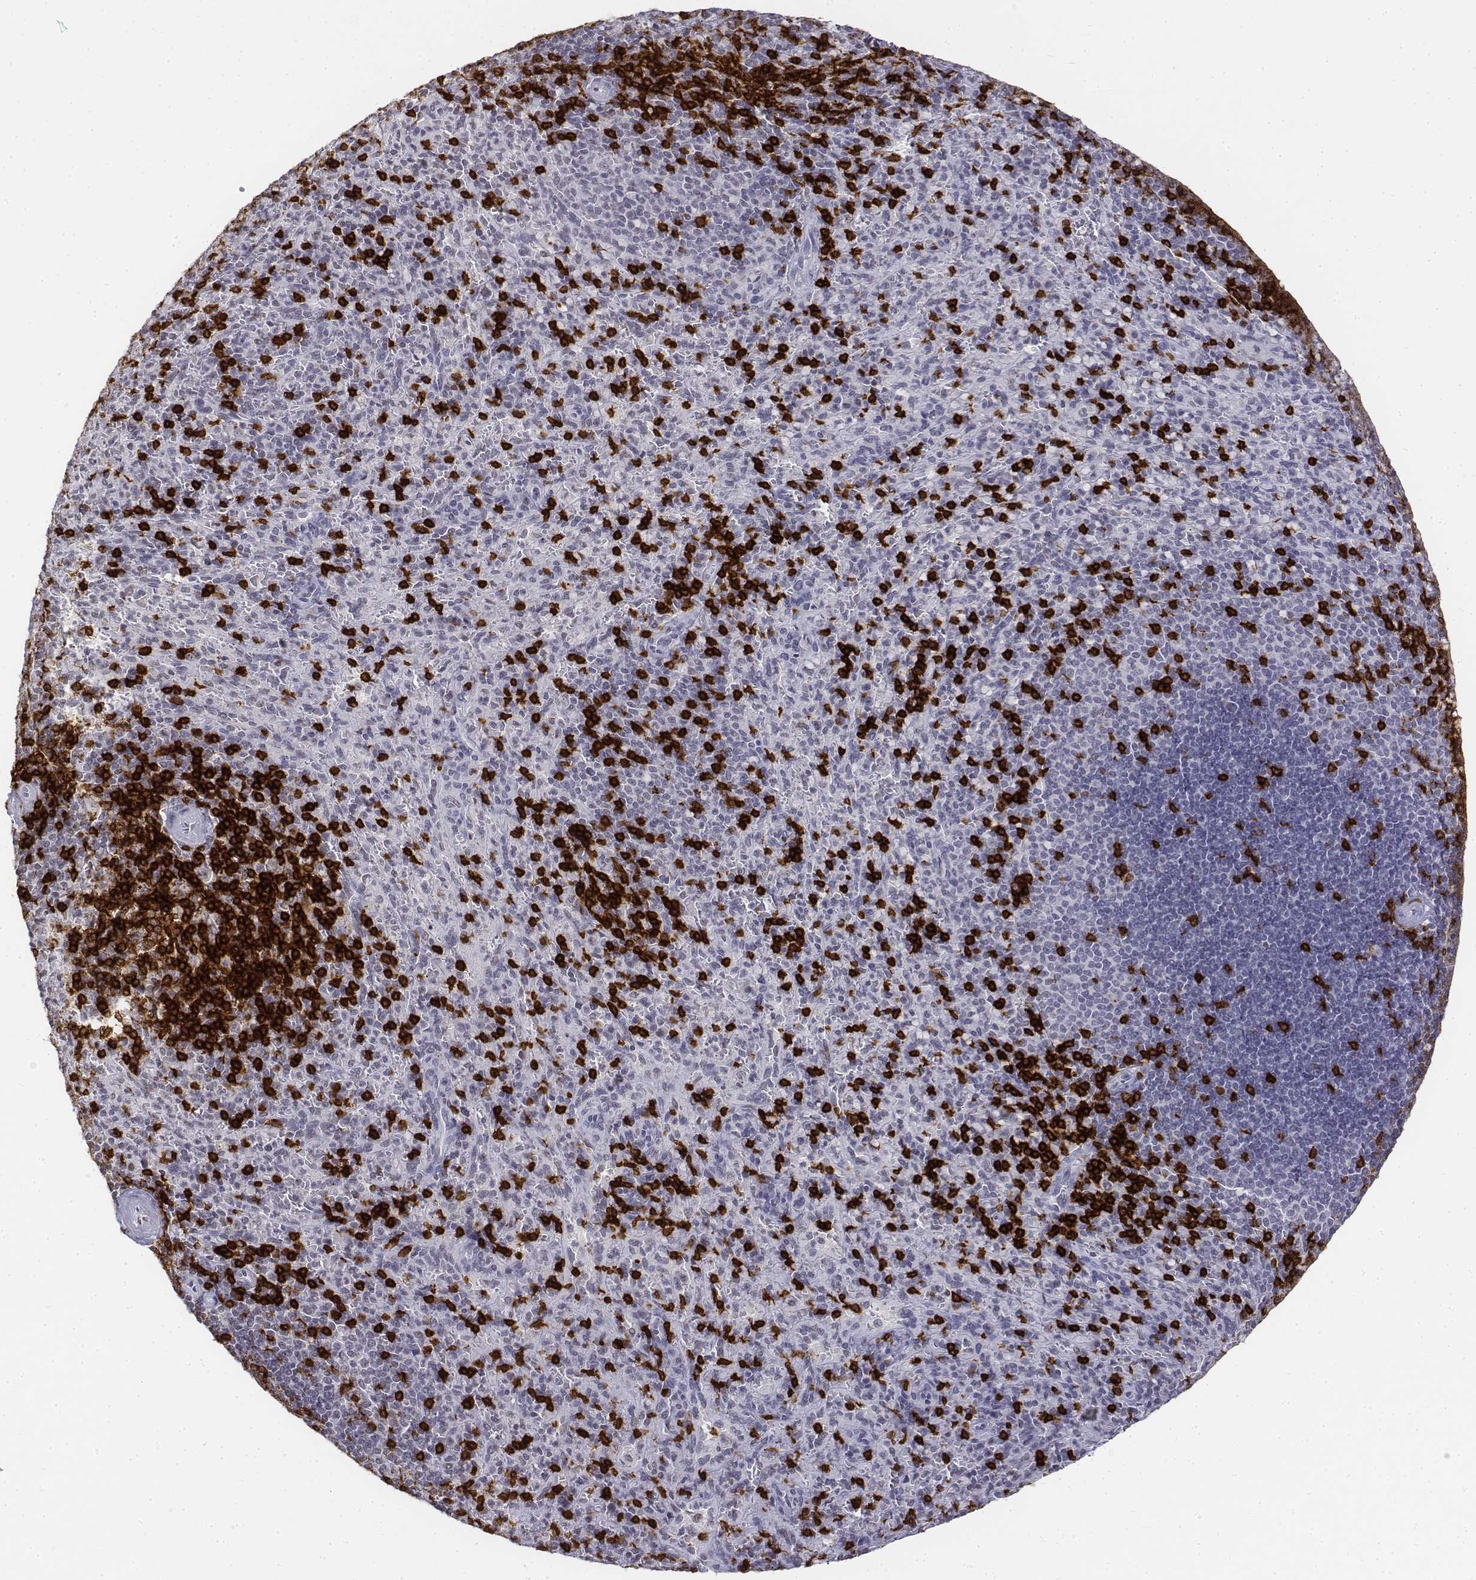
{"staining": {"intensity": "strong", "quantity": "<25%", "location": "cytoplasmic/membranous"}, "tissue": "spleen", "cell_type": "Cells in red pulp", "image_type": "normal", "snomed": [{"axis": "morphology", "description": "Normal tissue, NOS"}, {"axis": "topography", "description": "Spleen"}], "caption": "Immunohistochemistry image of unremarkable spleen: human spleen stained using immunohistochemistry (IHC) exhibits medium levels of strong protein expression localized specifically in the cytoplasmic/membranous of cells in red pulp, appearing as a cytoplasmic/membranous brown color.", "gene": "CD3E", "patient": {"sex": "male", "age": 57}}